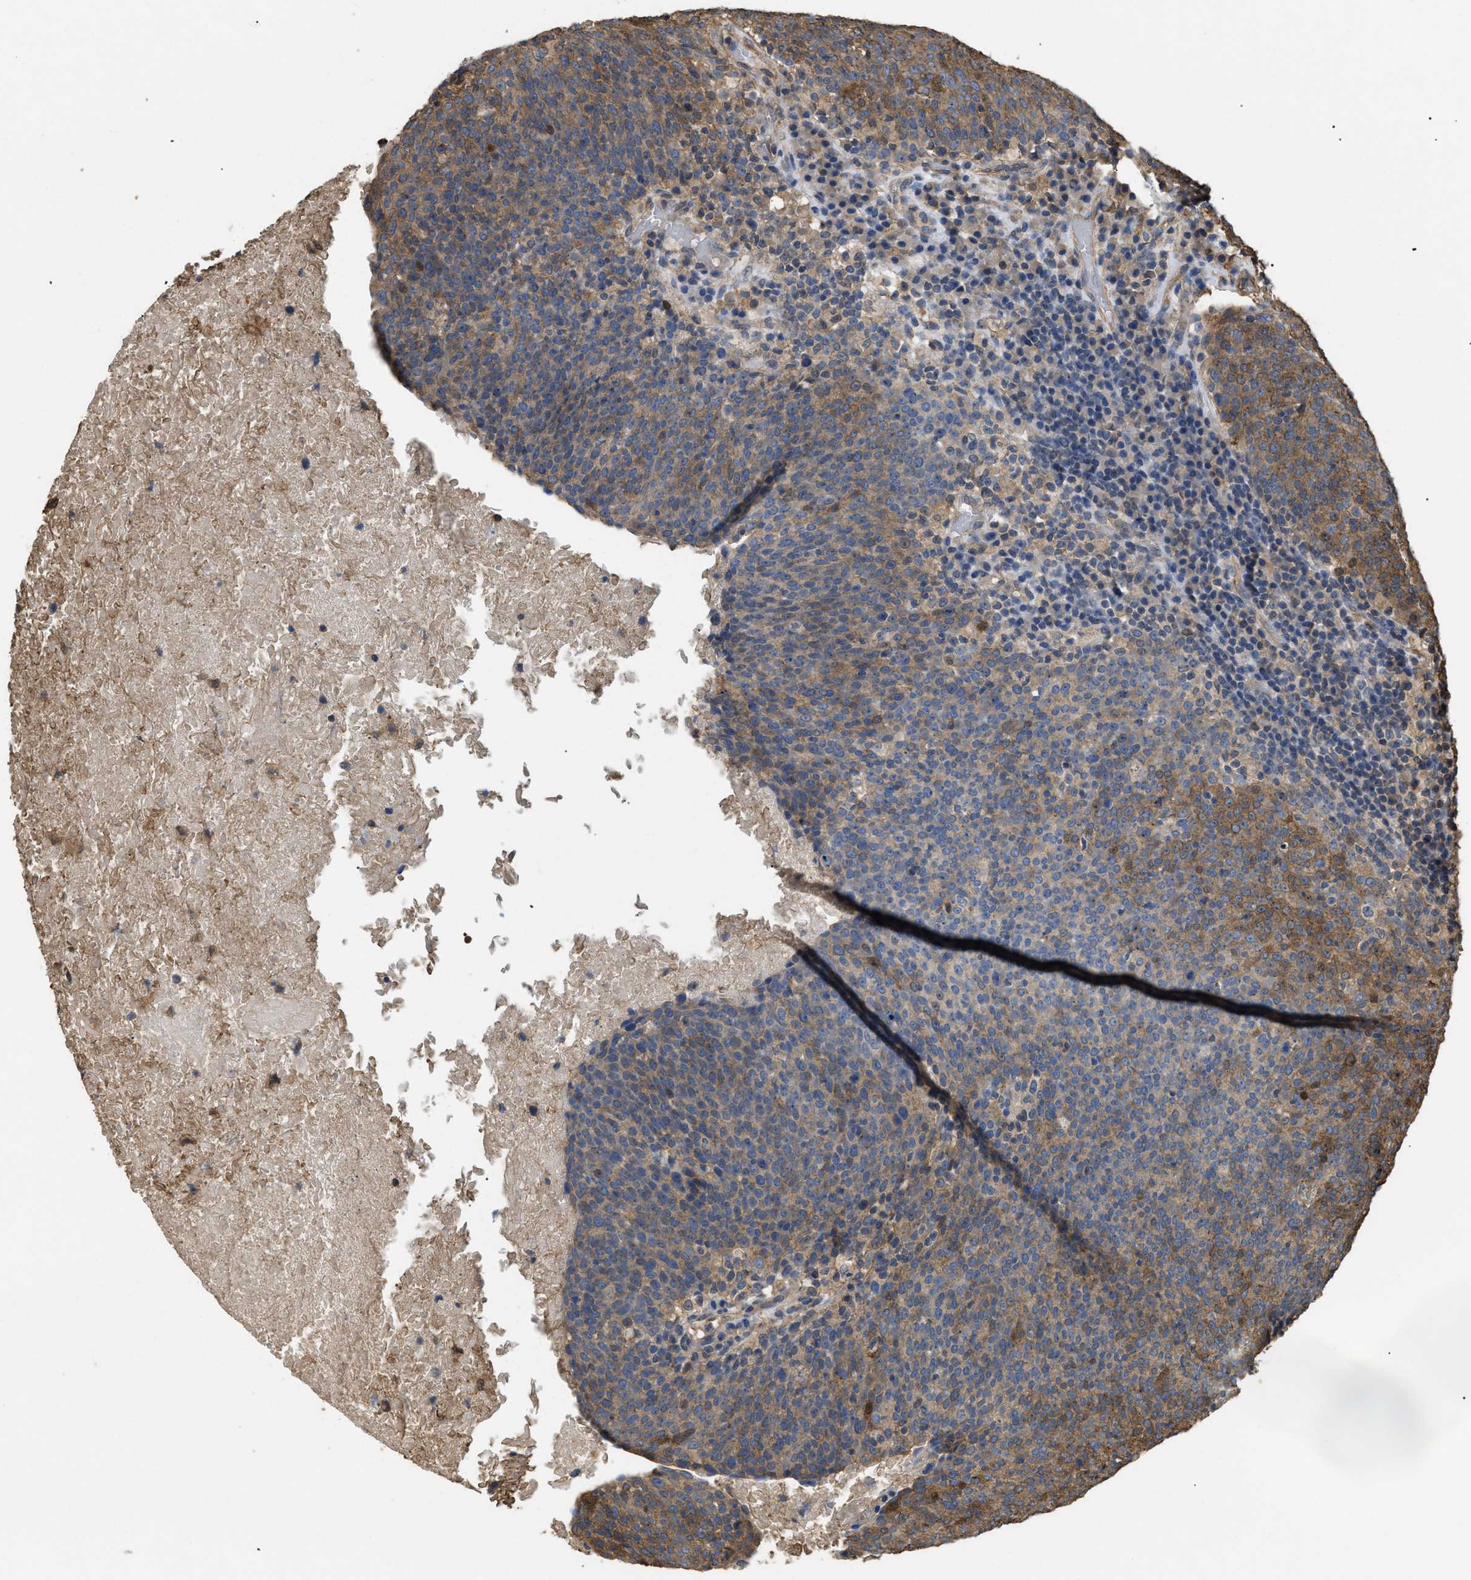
{"staining": {"intensity": "moderate", "quantity": "25%-75%", "location": "cytoplasmic/membranous"}, "tissue": "head and neck cancer", "cell_type": "Tumor cells", "image_type": "cancer", "snomed": [{"axis": "morphology", "description": "Squamous cell carcinoma, NOS"}, {"axis": "morphology", "description": "Squamous cell carcinoma, metastatic, NOS"}, {"axis": "topography", "description": "Lymph node"}, {"axis": "topography", "description": "Head-Neck"}], "caption": "Human head and neck squamous cell carcinoma stained for a protein (brown) shows moderate cytoplasmic/membranous positive expression in about 25%-75% of tumor cells.", "gene": "CALM1", "patient": {"sex": "male", "age": 62}}